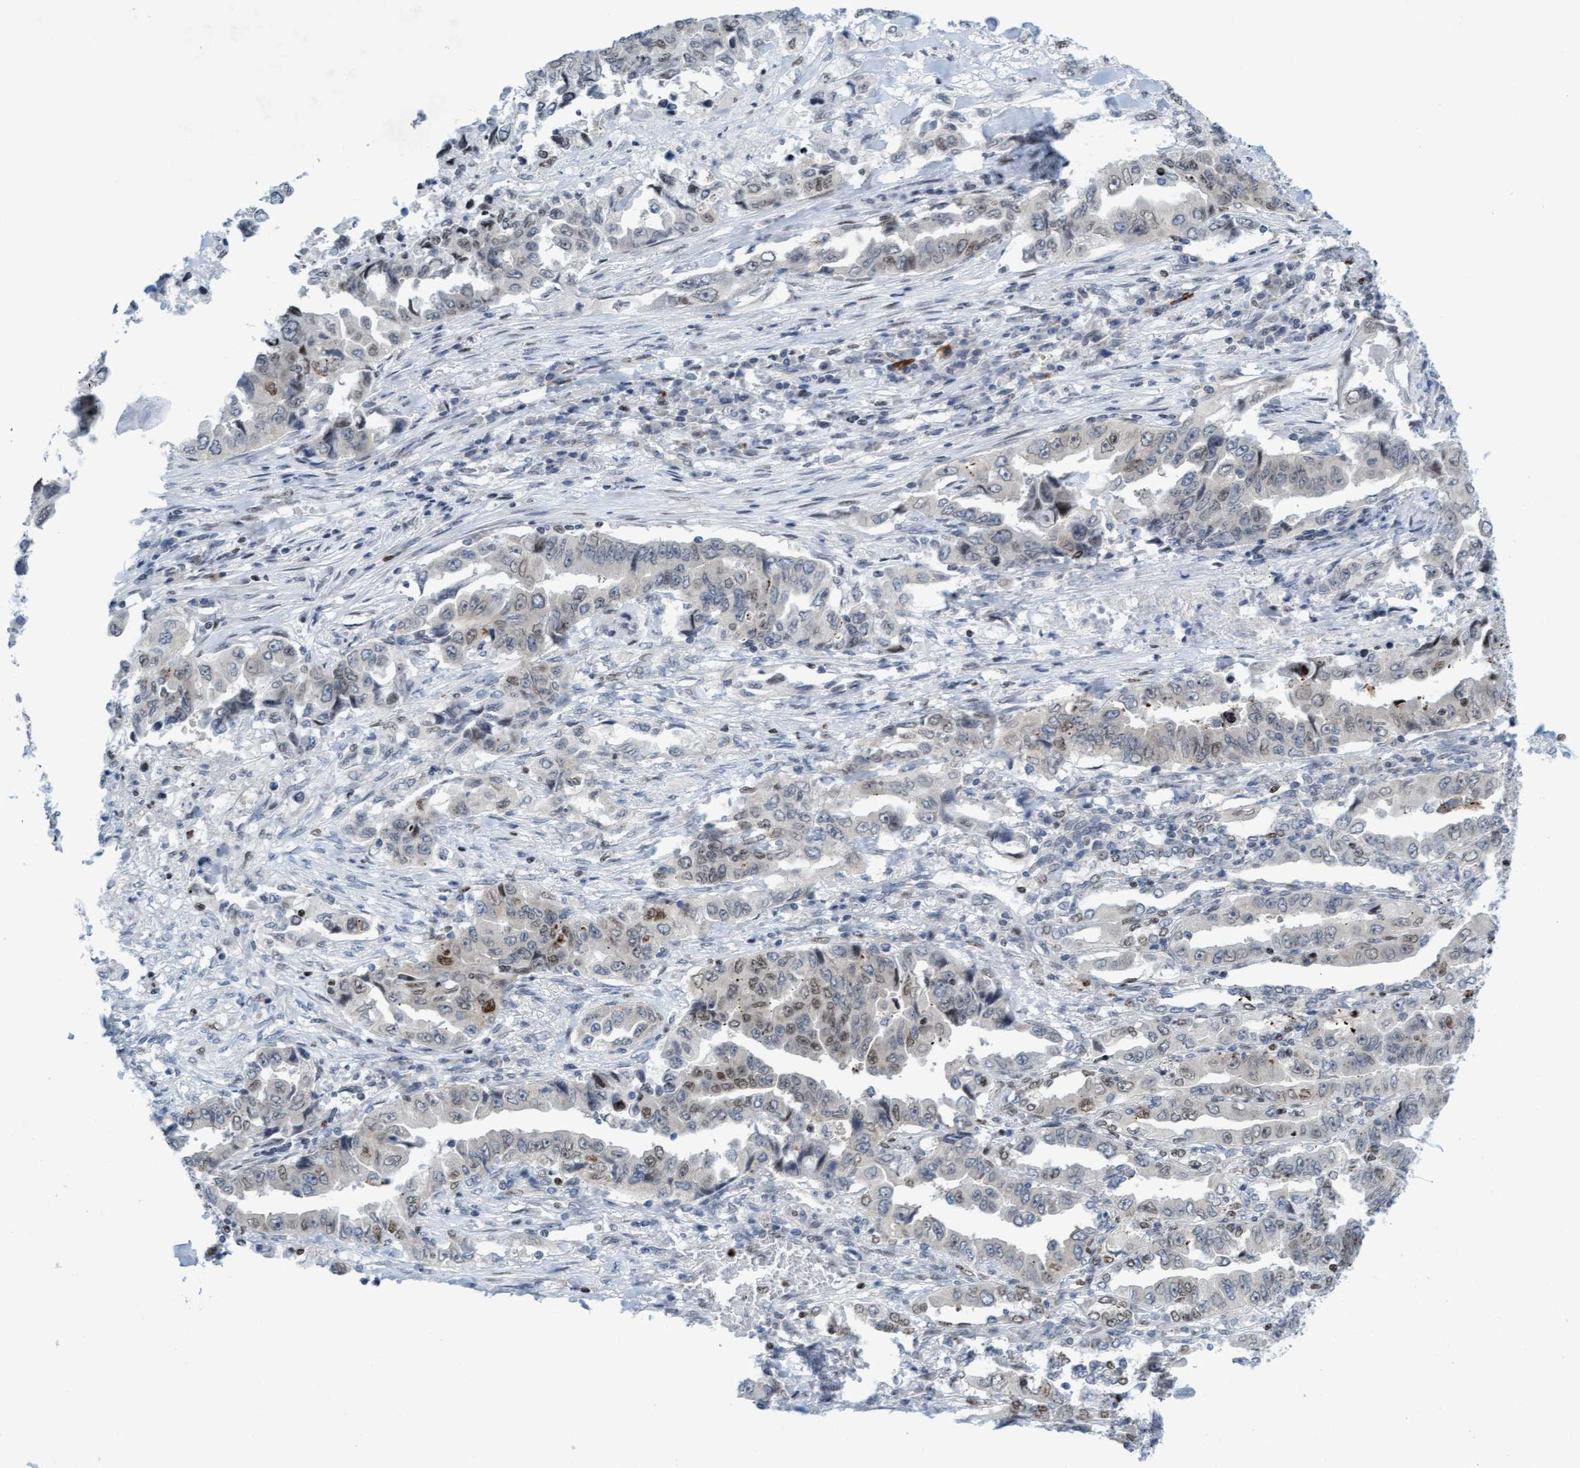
{"staining": {"intensity": "weak", "quantity": "25%-75%", "location": "nuclear"}, "tissue": "lung cancer", "cell_type": "Tumor cells", "image_type": "cancer", "snomed": [{"axis": "morphology", "description": "Adenocarcinoma, NOS"}, {"axis": "topography", "description": "Lung"}], "caption": "DAB (3,3'-diaminobenzidine) immunohistochemical staining of human adenocarcinoma (lung) reveals weak nuclear protein positivity in about 25%-75% of tumor cells.", "gene": "GLRX2", "patient": {"sex": "female", "age": 51}}